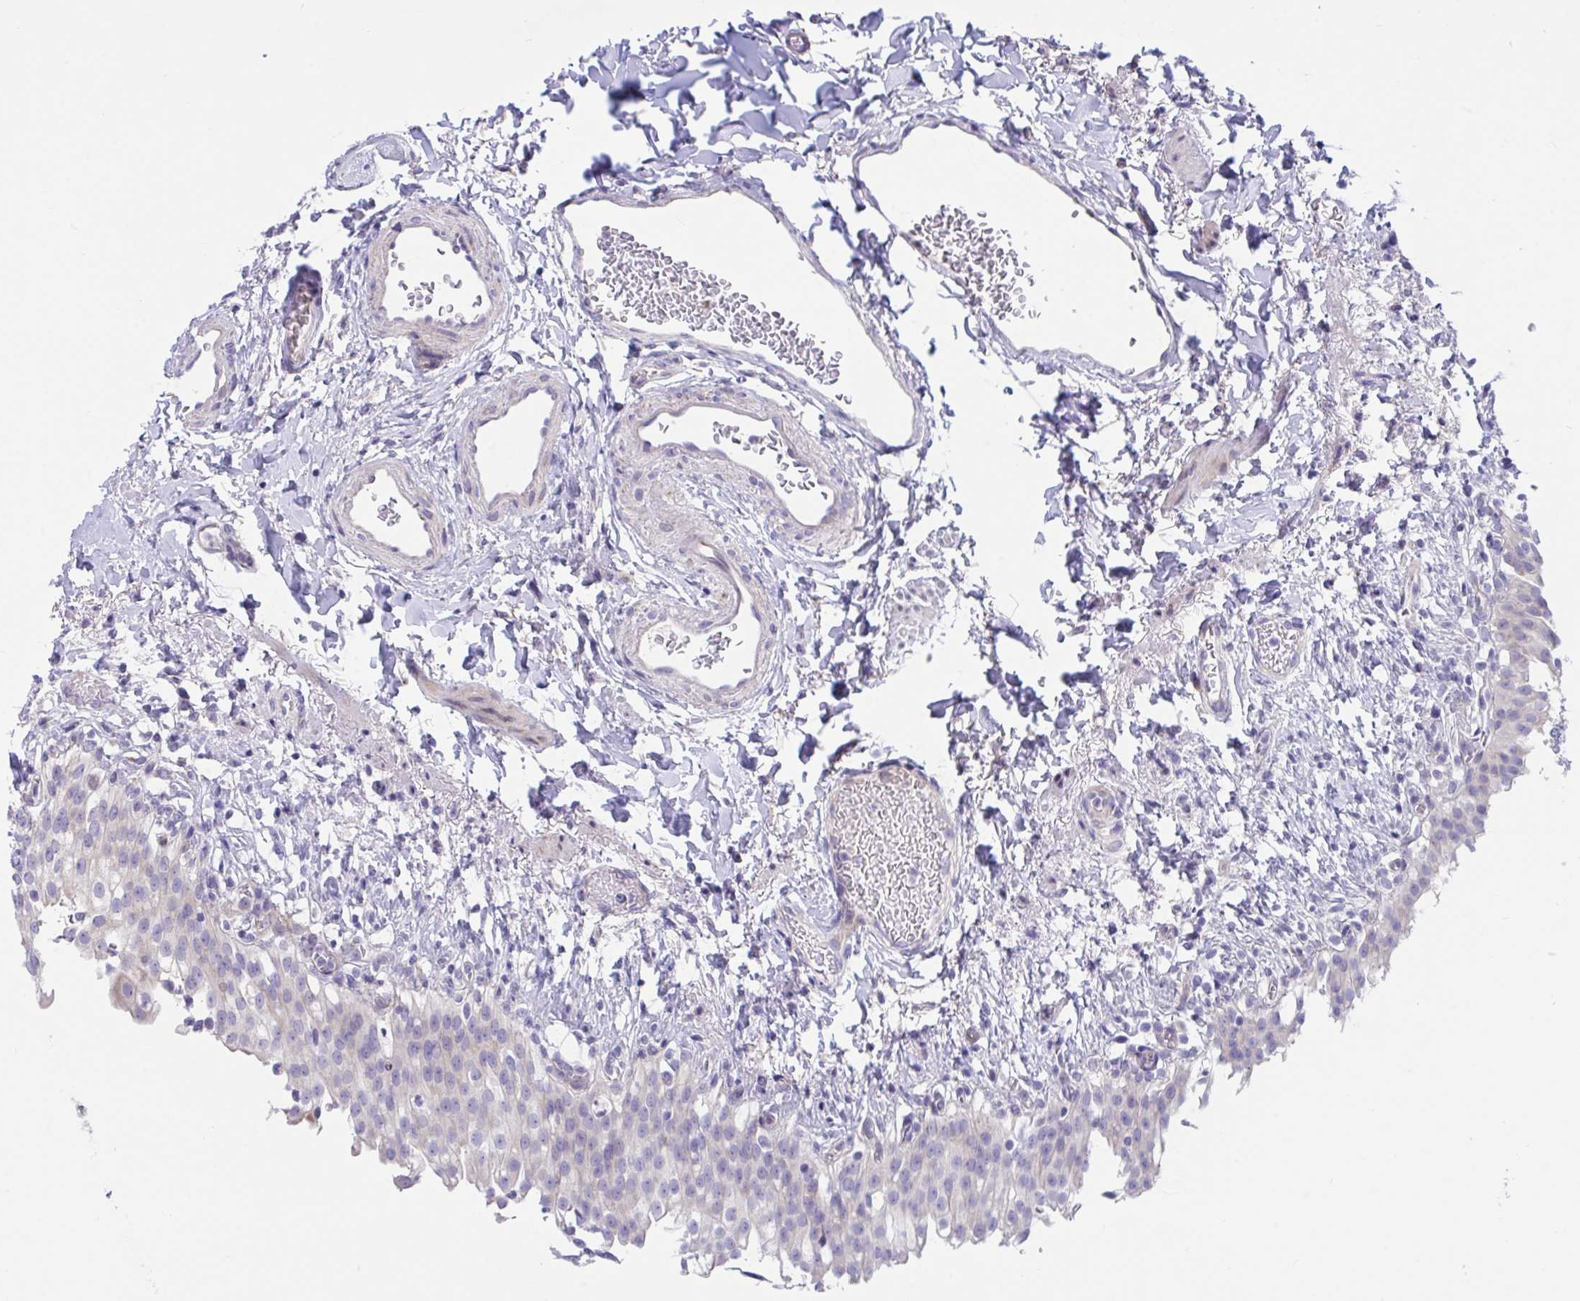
{"staining": {"intensity": "moderate", "quantity": "25%-75%", "location": "cytoplasmic/membranous"}, "tissue": "urinary bladder", "cell_type": "Urothelial cells", "image_type": "normal", "snomed": [{"axis": "morphology", "description": "Normal tissue, NOS"}, {"axis": "topography", "description": "Urinary bladder"}, {"axis": "topography", "description": "Peripheral nerve tissue"}], "caption": "A high-resolution histopathology image shows immunohistochemistry (IHC) staining of normal urinary bladder, which demonstrates moderate cytoplasmic/membranous expression in approximately 25%-75% of urothelial cells.", "gene": "DTX3", "patient": {"sex": "female", "age": 60}}